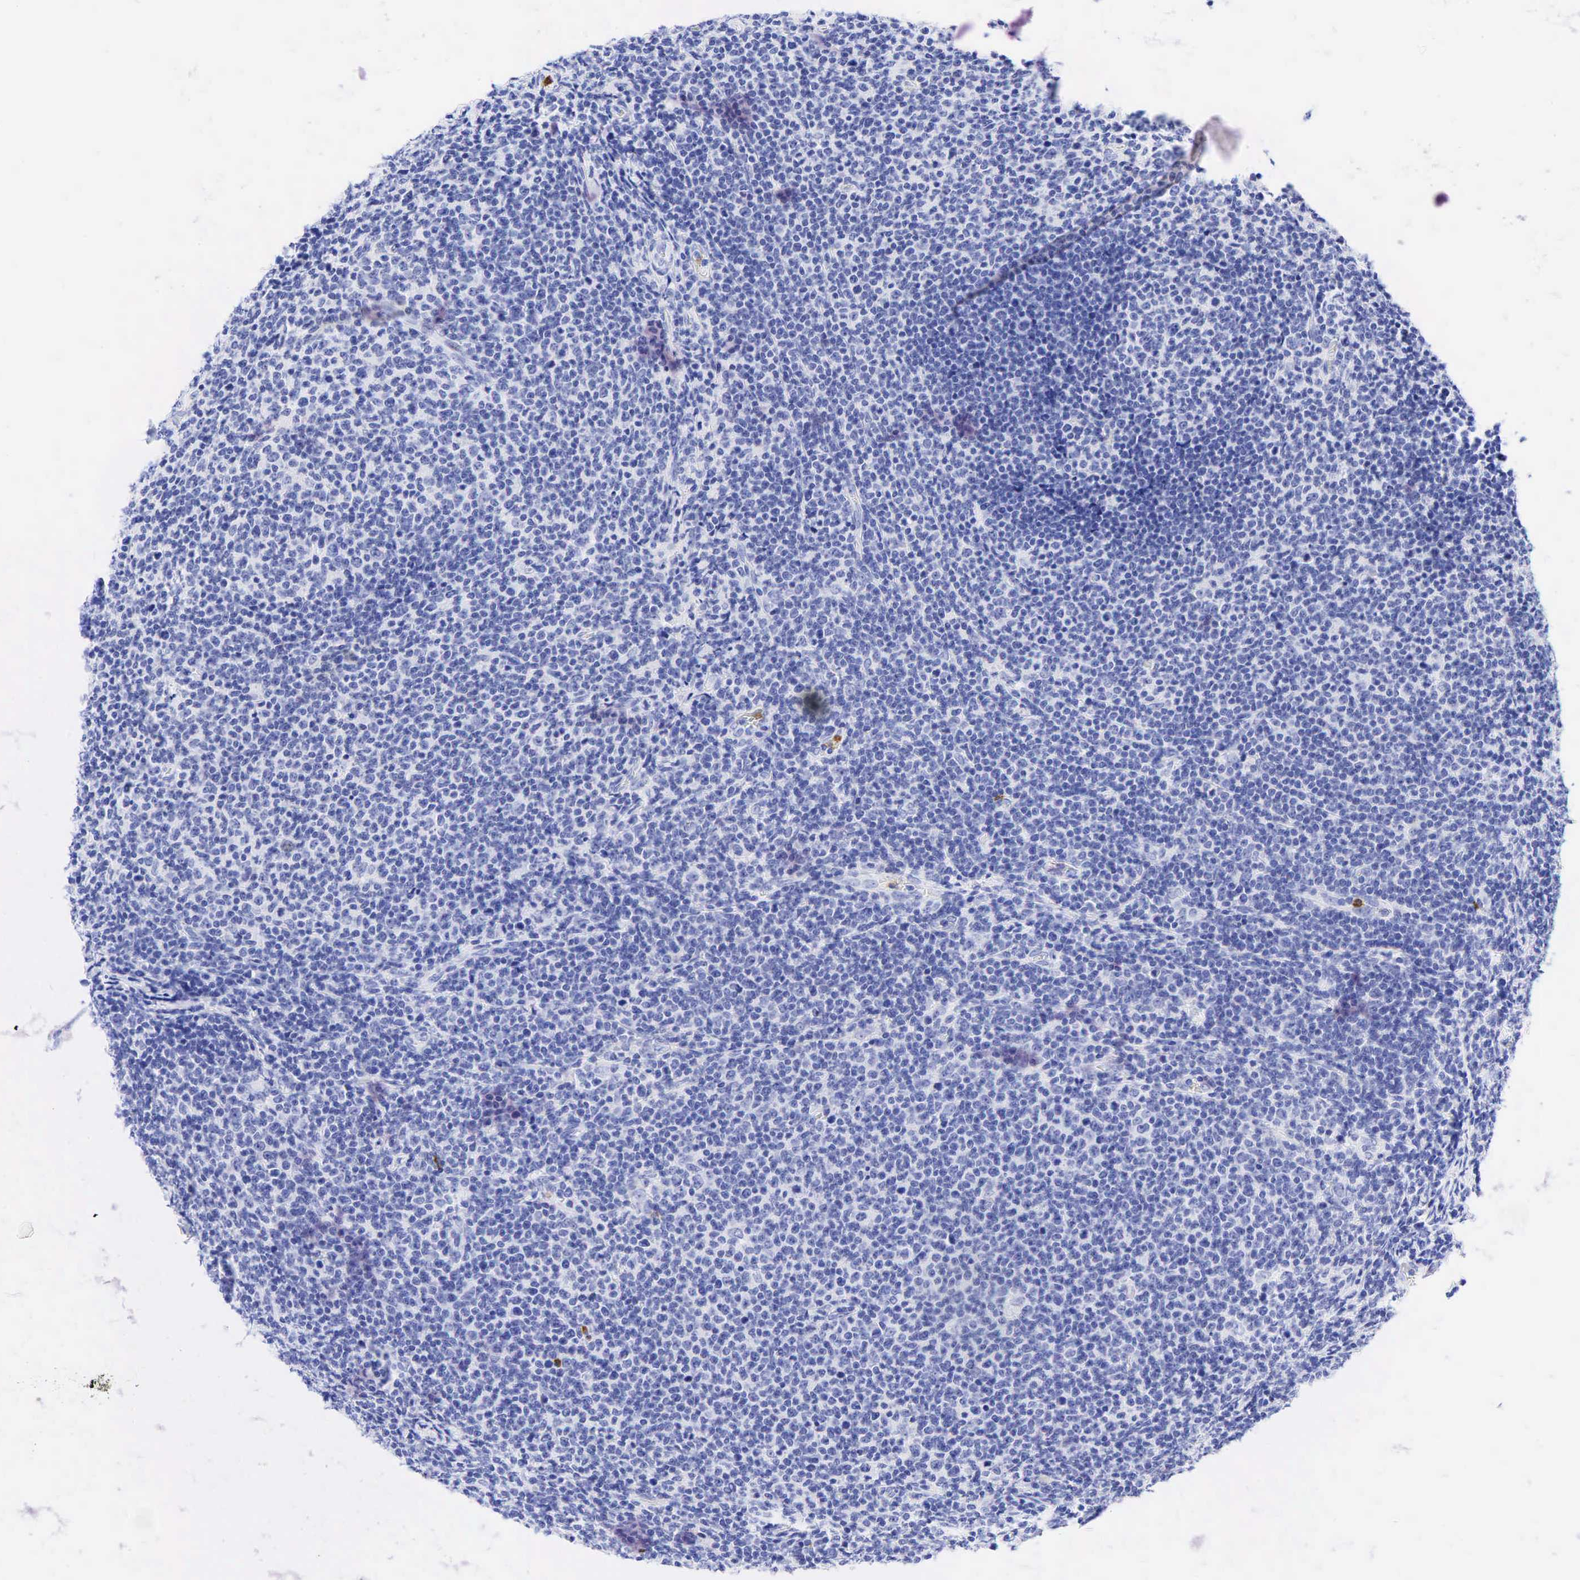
{"staining": {"intensity": "negative", "quantity": "none", "location": "none"}, "tissue": "lymphoma", "cell_type": "Tumor cells", "image_type": "cancer", "snomed": [{"axis": "morphology", "description": "Malignant lymphoma, non-Hodgkin's type, Low grade"}, {"axis": "topography", "description": "Lymph node"}], "caption": "Immunohistochemical staining of malignant lymphoma, non-Hodgkin's type (low-grade) demonstrates no significant expression in tumor cells.", "gene": "FUT4", "patient": {"sex": "male", "age": 74}}